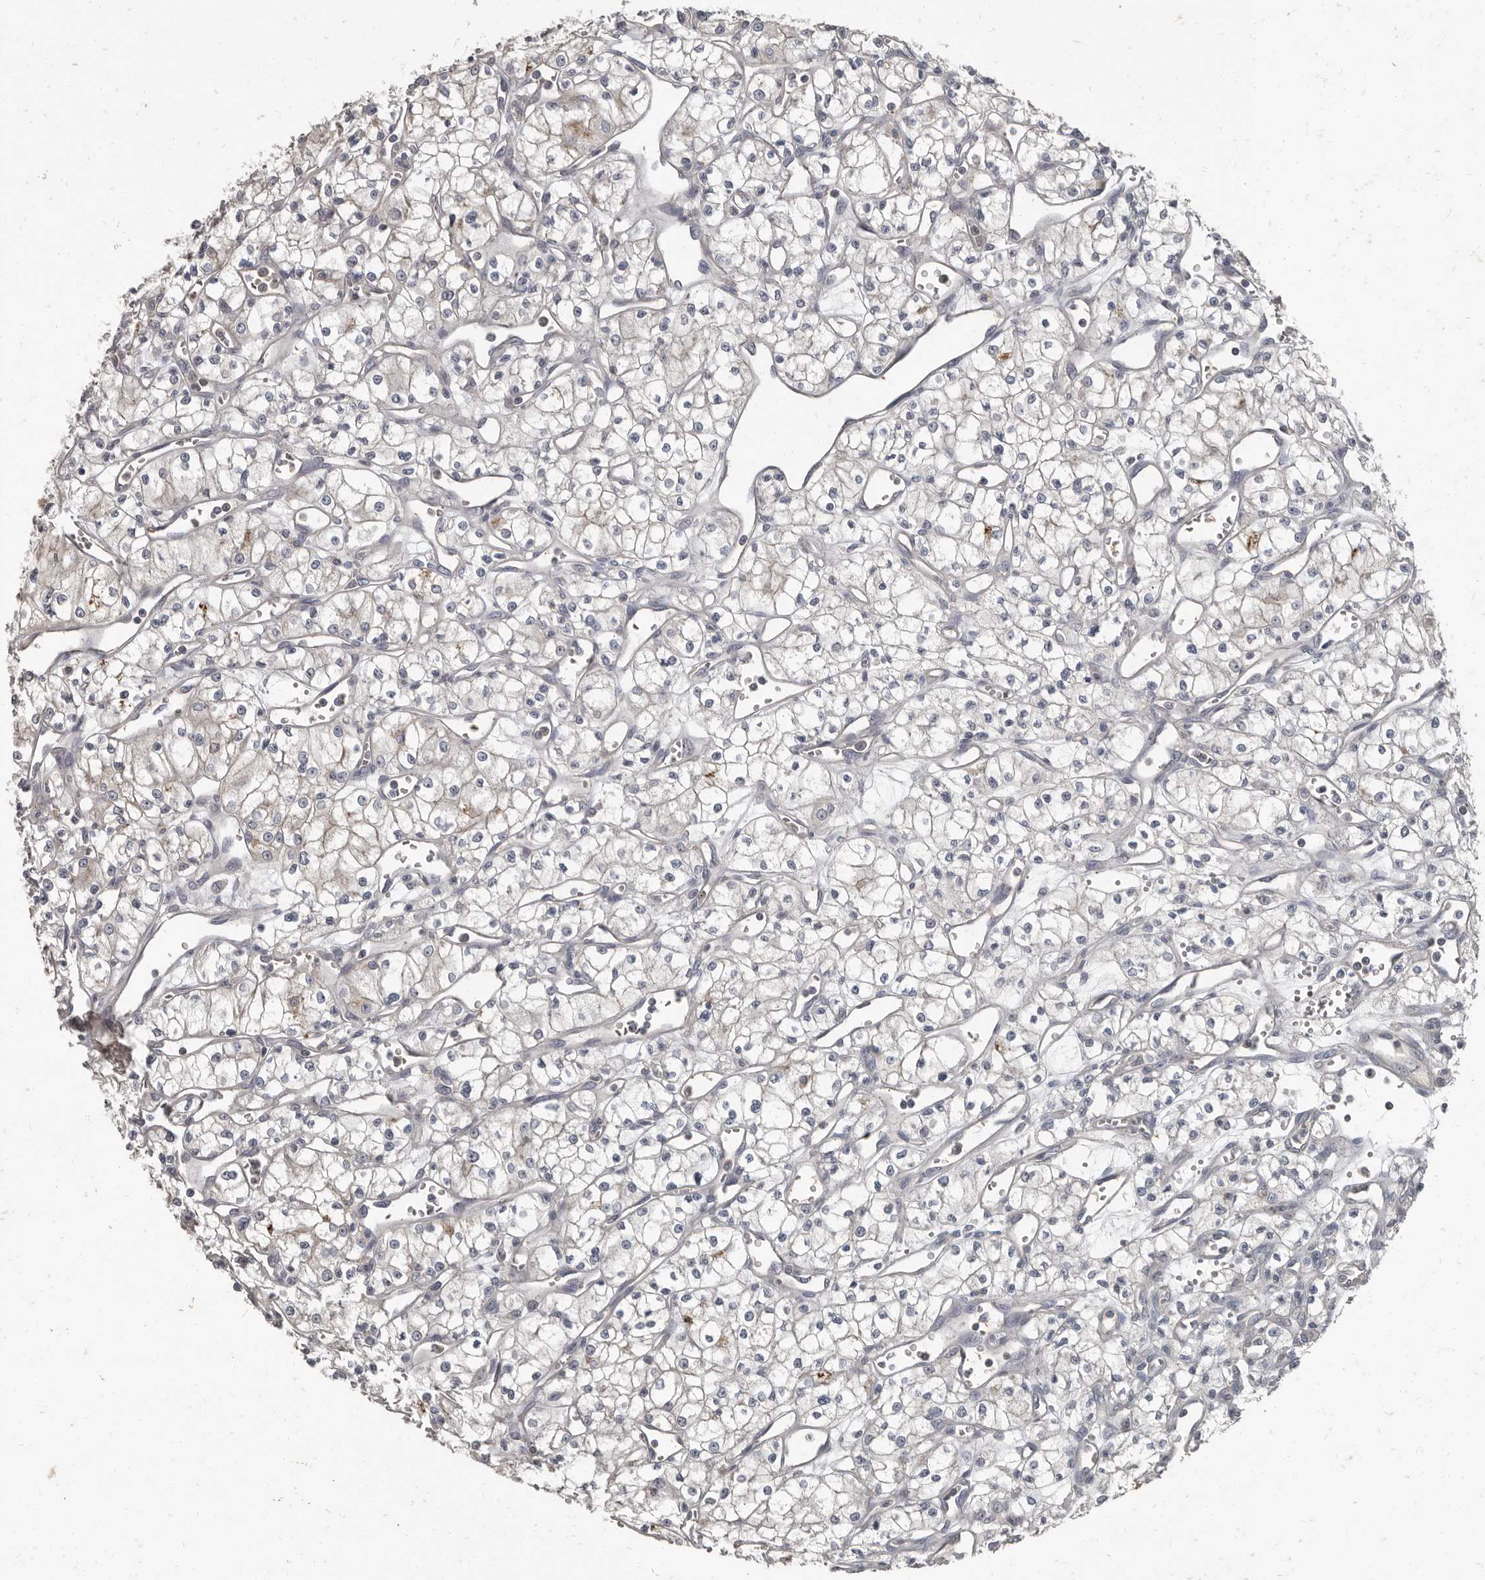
{"staining": {"intensity": "negative", "quantity": "none", "location": "none"}, "tissue": "renal cancer", "cell_type": "Tumor cells", "image_type": "cancer", "snomed": [{"axis": "morphology", "description": "Adenocarcinoma, NOS"}, {"axis": "topography", "description": "Kidney"}], "caption": "Immunohistochemistry photomicrograph of neoplastic tissue: human adenocarcinoma (renal) stained with DAB (3,3'-diaminobenzidine) demonstrates no significant protein staining in tumor cells. Brightfield microscopy of IHC stained with DAB (brown) and hematoxylin (blue), captured at high magnification.", "gene": "CA6", "patient": {"sex": "male", "age": 59}}